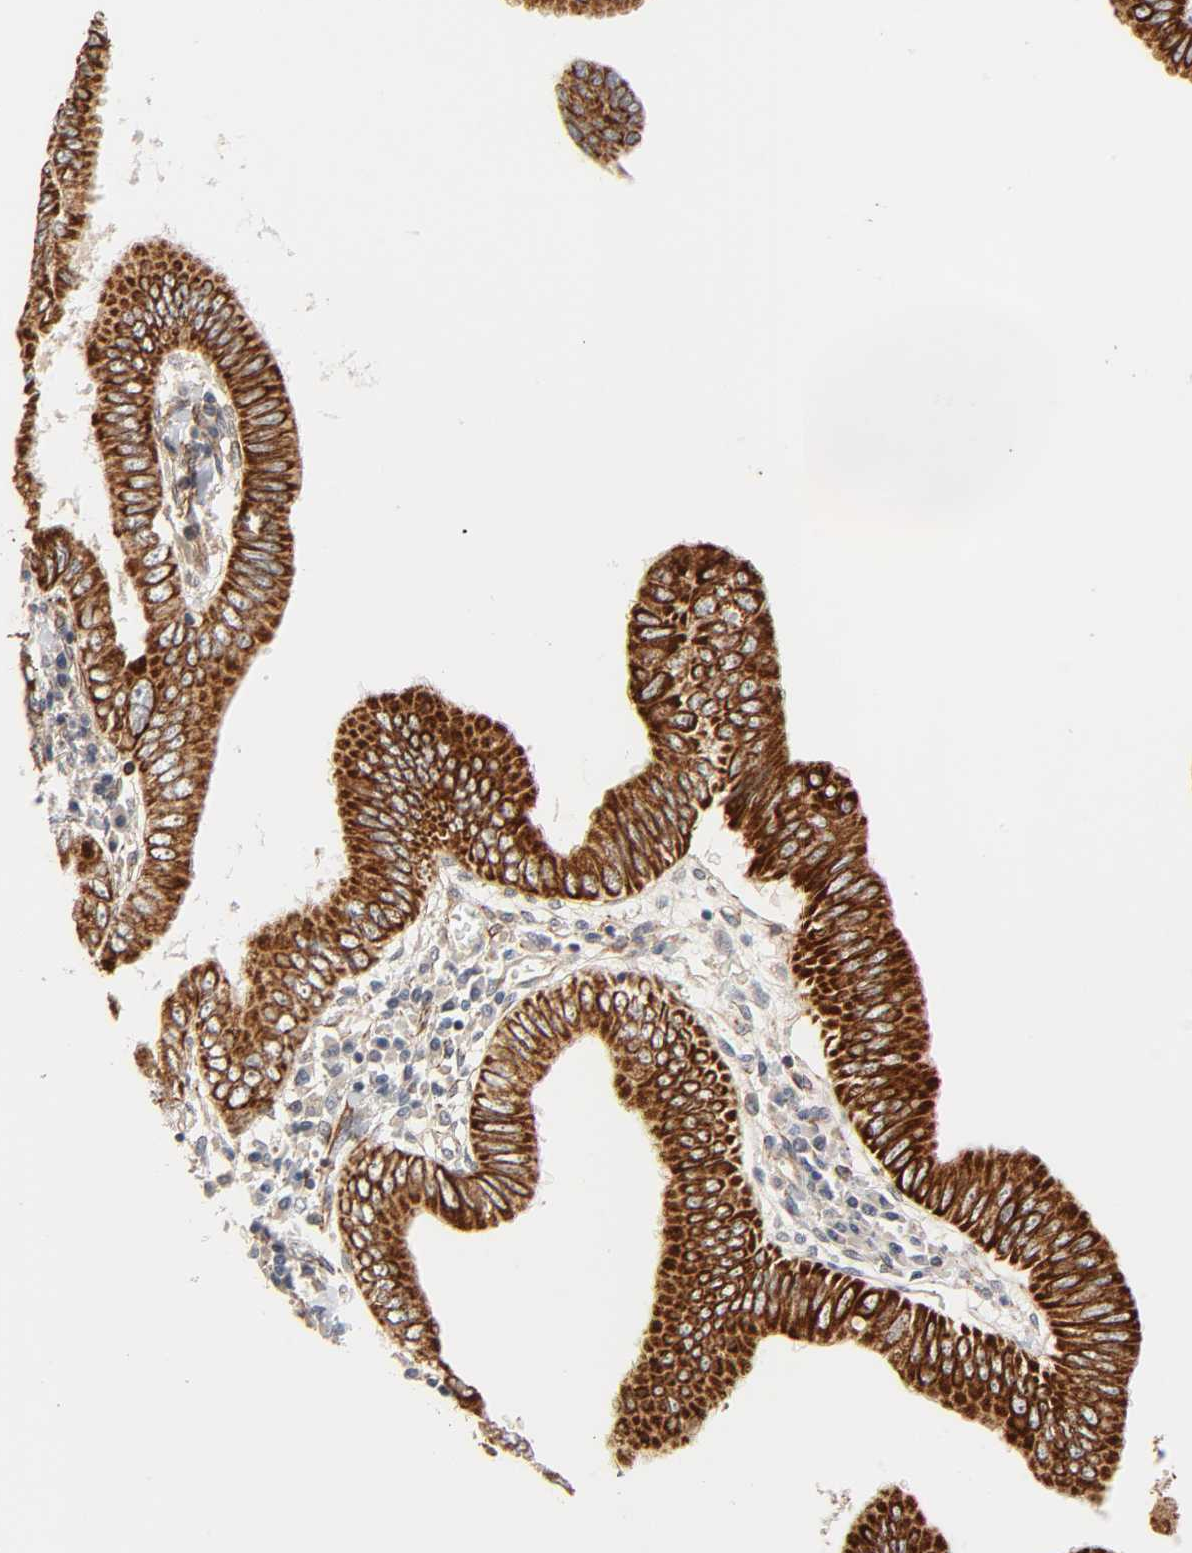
{"staining": {"intensity": "strong", "quantity": ">75%", "location": "cytoplasmic/membranous"}, "tissue": "pancreatic cancer", "cell_type": "Tumor cells", "image_type": "cancer", "snomed": [{"axis": "morphology", "description": "Normal tissue, NOS"}, {"axis": "topography", "description": "Lymph node"}], "caption": "Immunohistochemistry micrograph of pancreatic cancer stained for a protein (brown), which displays high levels of strong cytoplasmic/membranous staining in about >75% of tumor cells.", "gene": "REEP6", "patient": {"sex": "male", "age": 50}}